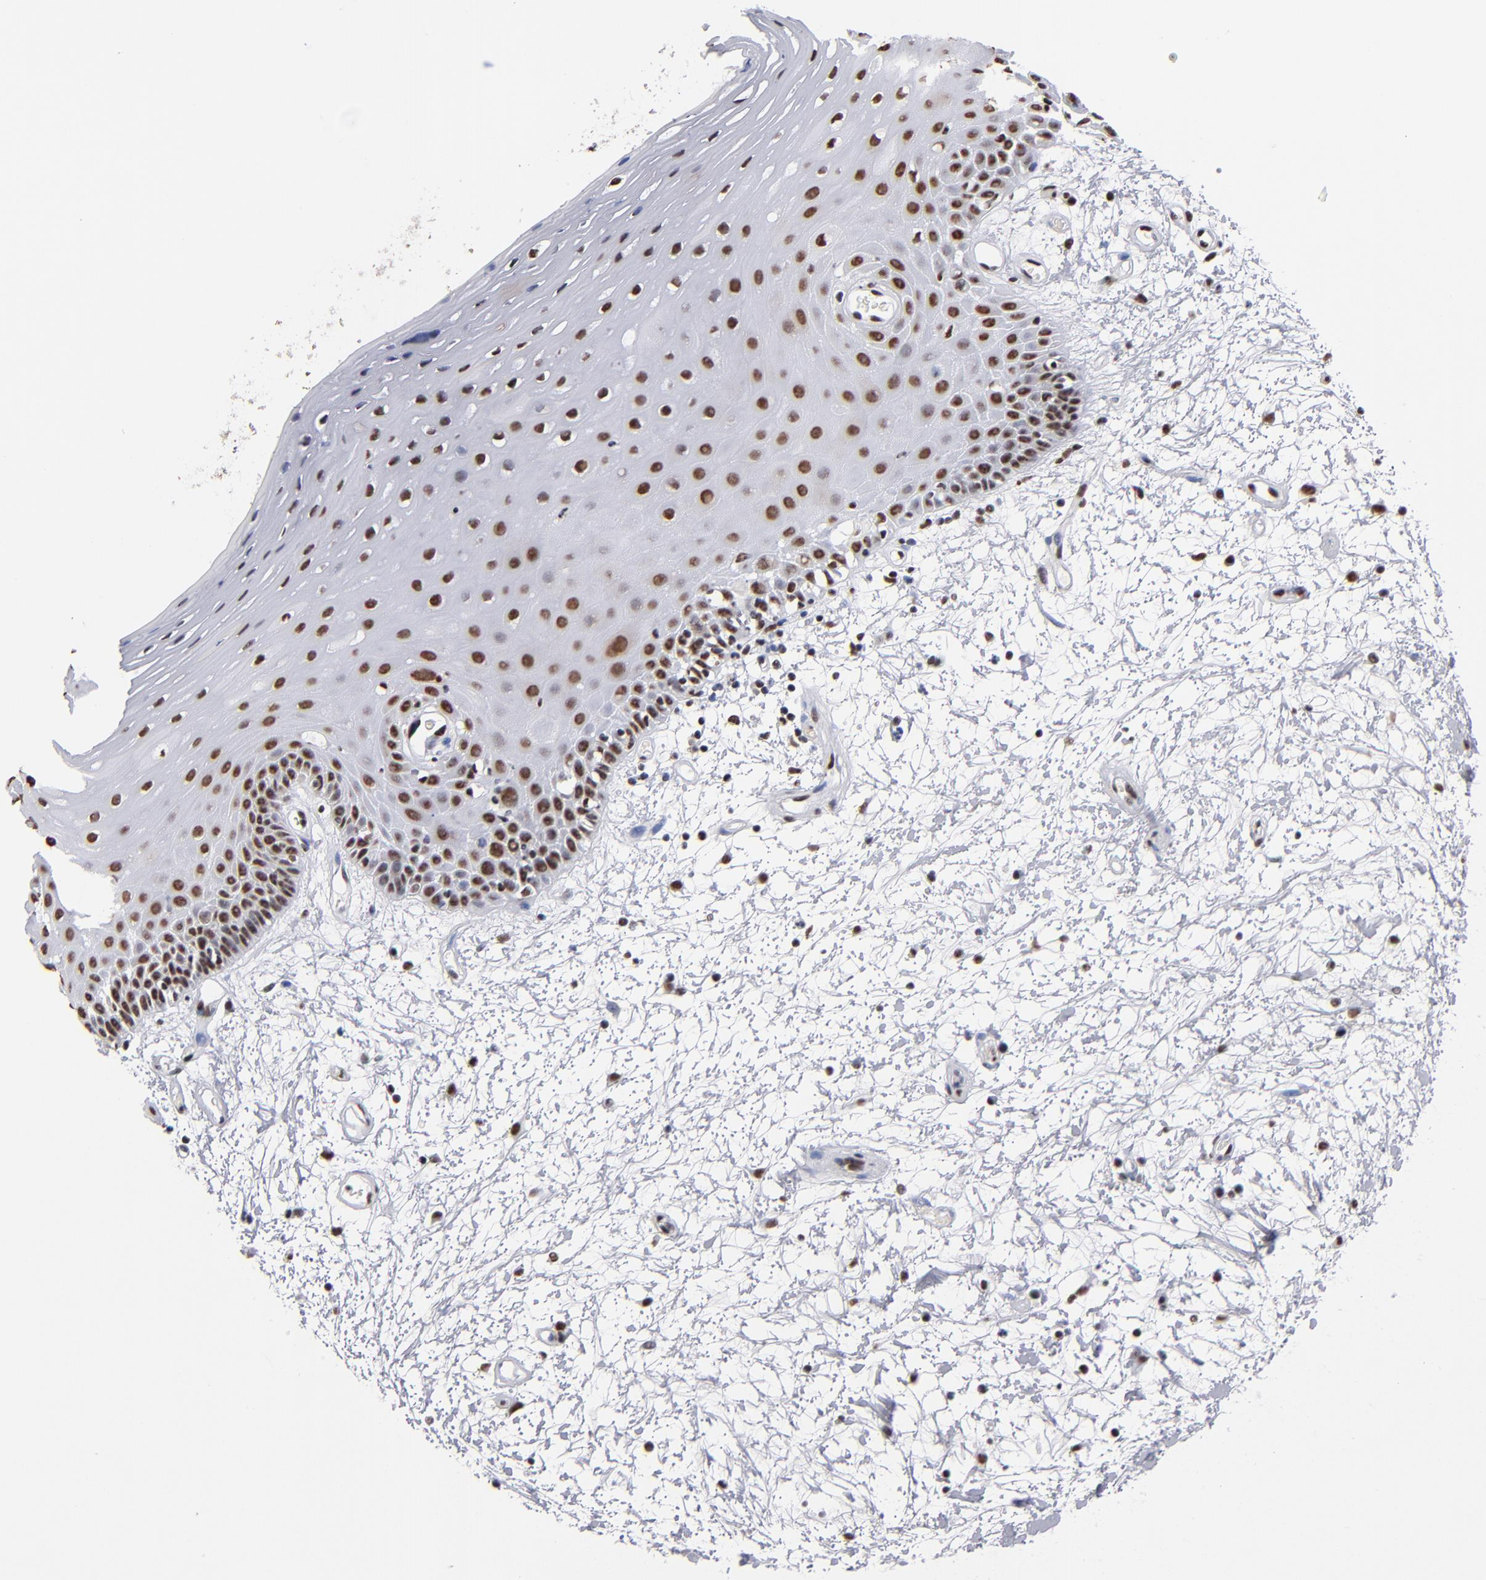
{"staining": {"intensity": "strong", "quantity": ">75%", "location": "nuclear"}, "tissue": "oral mucosa", "cell_type": "Squamous epithelial cells", "image_type": "normal", "snomed": [{"axis": "morphology", "description": "Normal tissue, NOS"}, {"axis": "topography", "description": "Oral tissue"}], "caption": "Protein staining by IHC reveals strong nuclear positivity in about >75% of squamous epithelial cells in normal oral mucosa.", "gene": "MN1", "patient": {"sex": "female", "age": 79}}